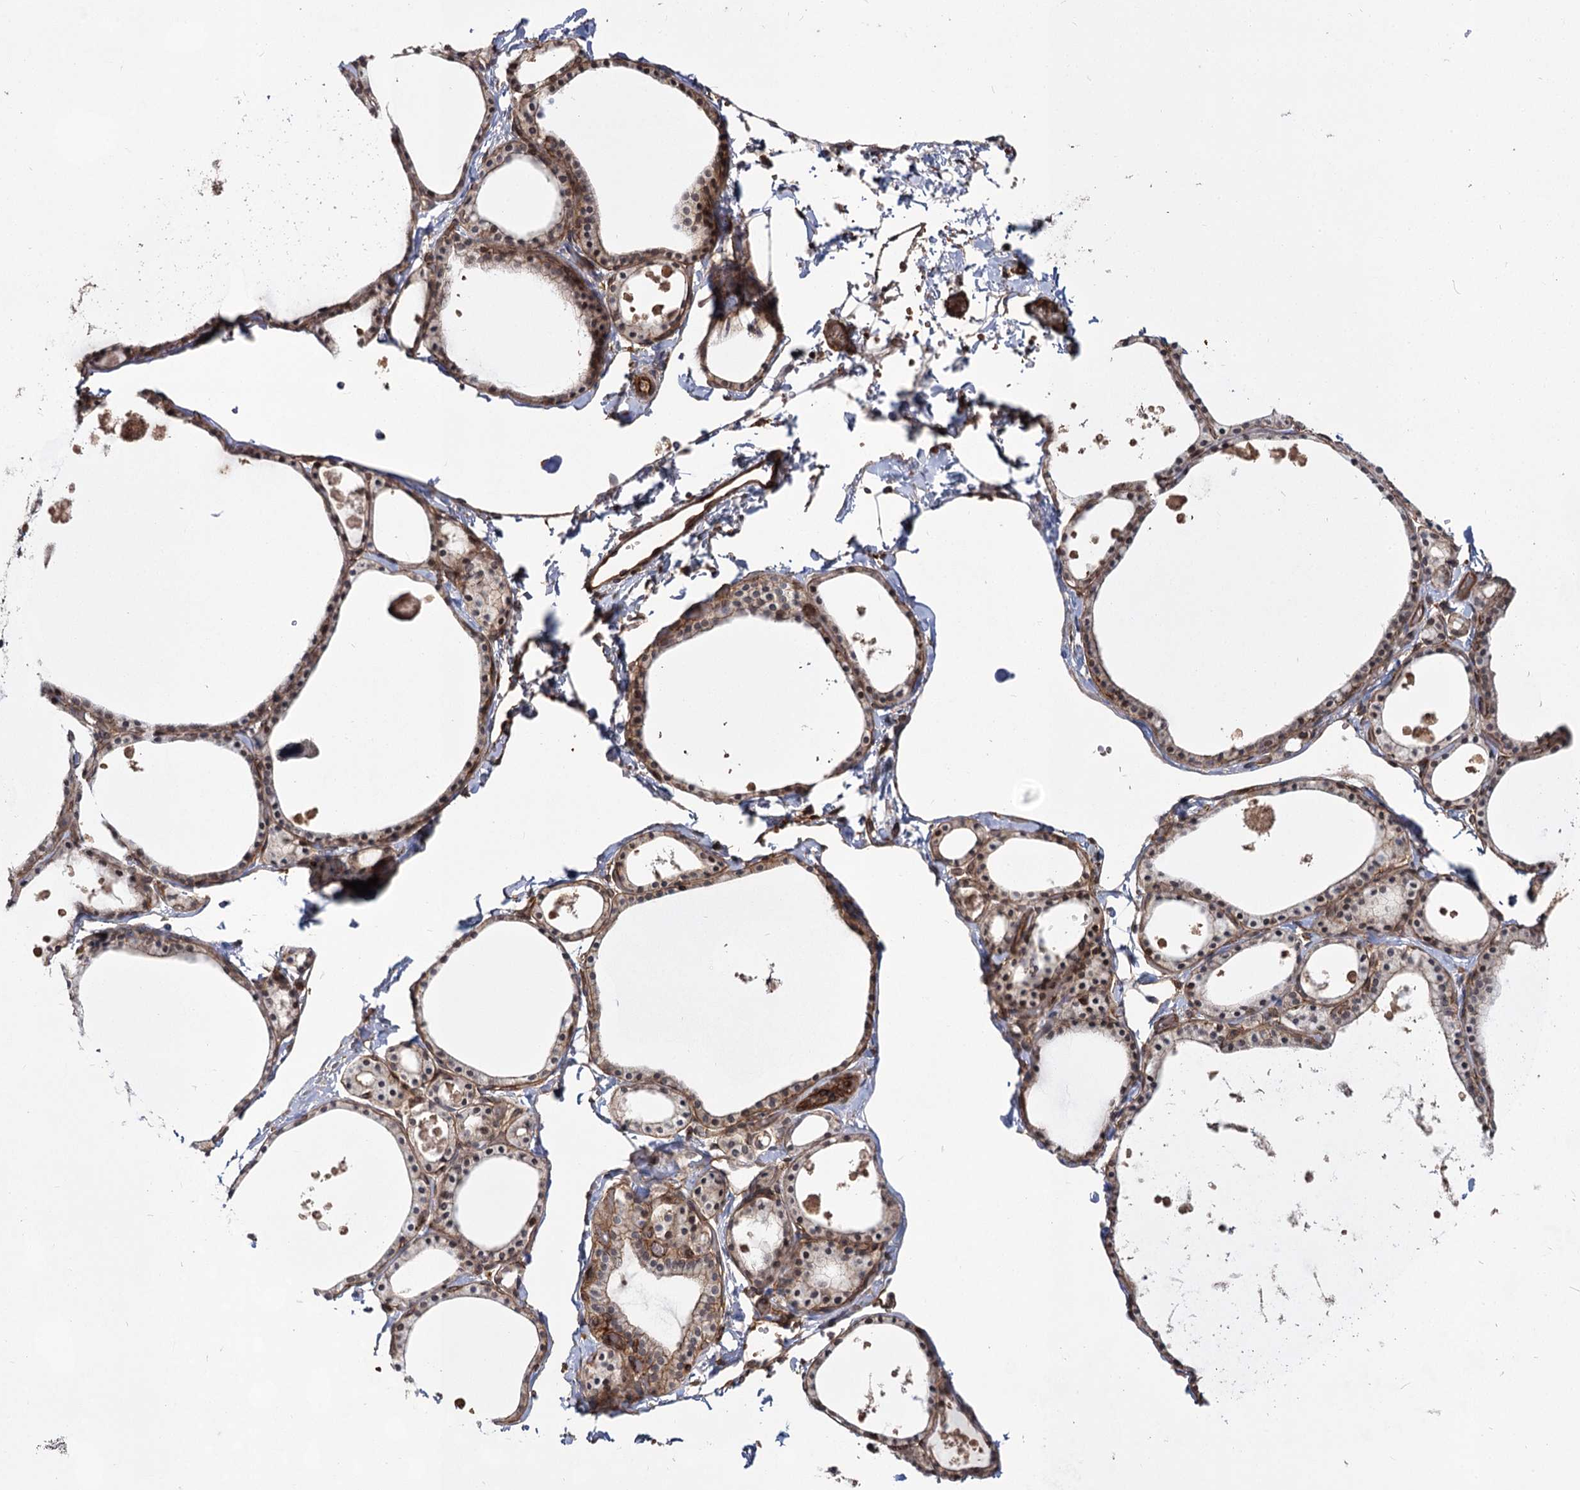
{"staining": {"intensity": "moderate", "quantity": "25%-75%", "location": "cytoplasmic/membranous"}, "tissue": "thyroid gland", "cell_type": "Glandular cells", "image_type": "normal", "snomed": [{"axis": "morphology", "description": "Normal tissue, NOS"}, {"axis": "topography", "description": "Thyroid gland"}], "caption": "Normal thyroid gland was stained to show a protein in brown. There is medium levels of moderate cytoplasmic/membranous staining in approximately 25%-75% of glandular cells. (Brightfield microscopy of DAB IHC at high magnification).", "gene": "IQSEC1", "patient": {"sex": "male", "age": 56}}